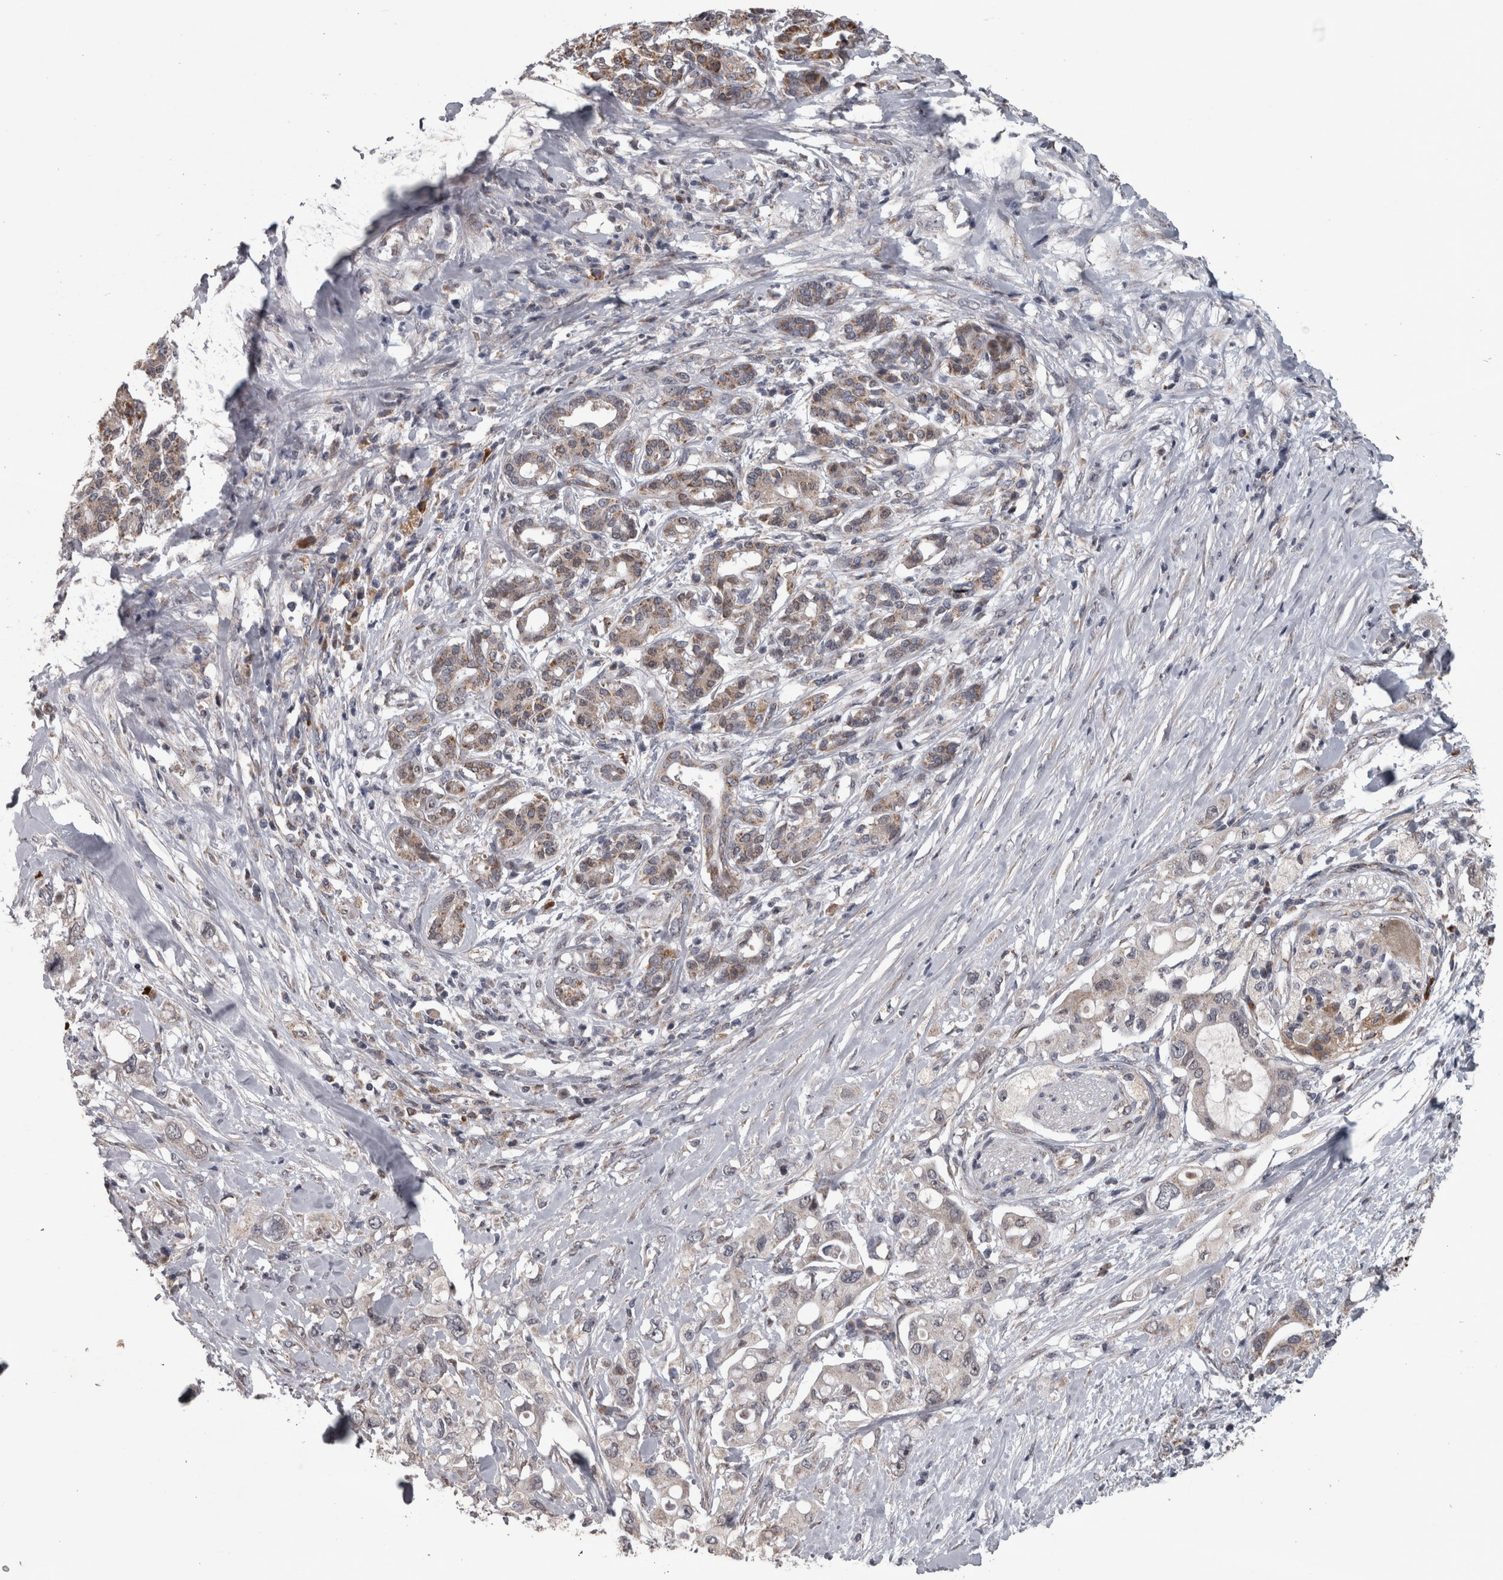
{"staining": {"intensity": "negative", "quantity": "none", "location": "none"}, "tissue": "pancreatic cancer", "cell_type": "Tumor cells", "image_type": "cancer", "snomed": [{"axis": "morphology", "description": "Adenocarcinoma, NOS"}, {"axis": "topography", "description": "Pancreas"}], "caption": "DAB immunohistochemical staining of pancreatic adenocarcinoma demonstrates no significant expression in tumor cells.", "gene": "DBT", "patient": {"sex": "female", "age": 56}}